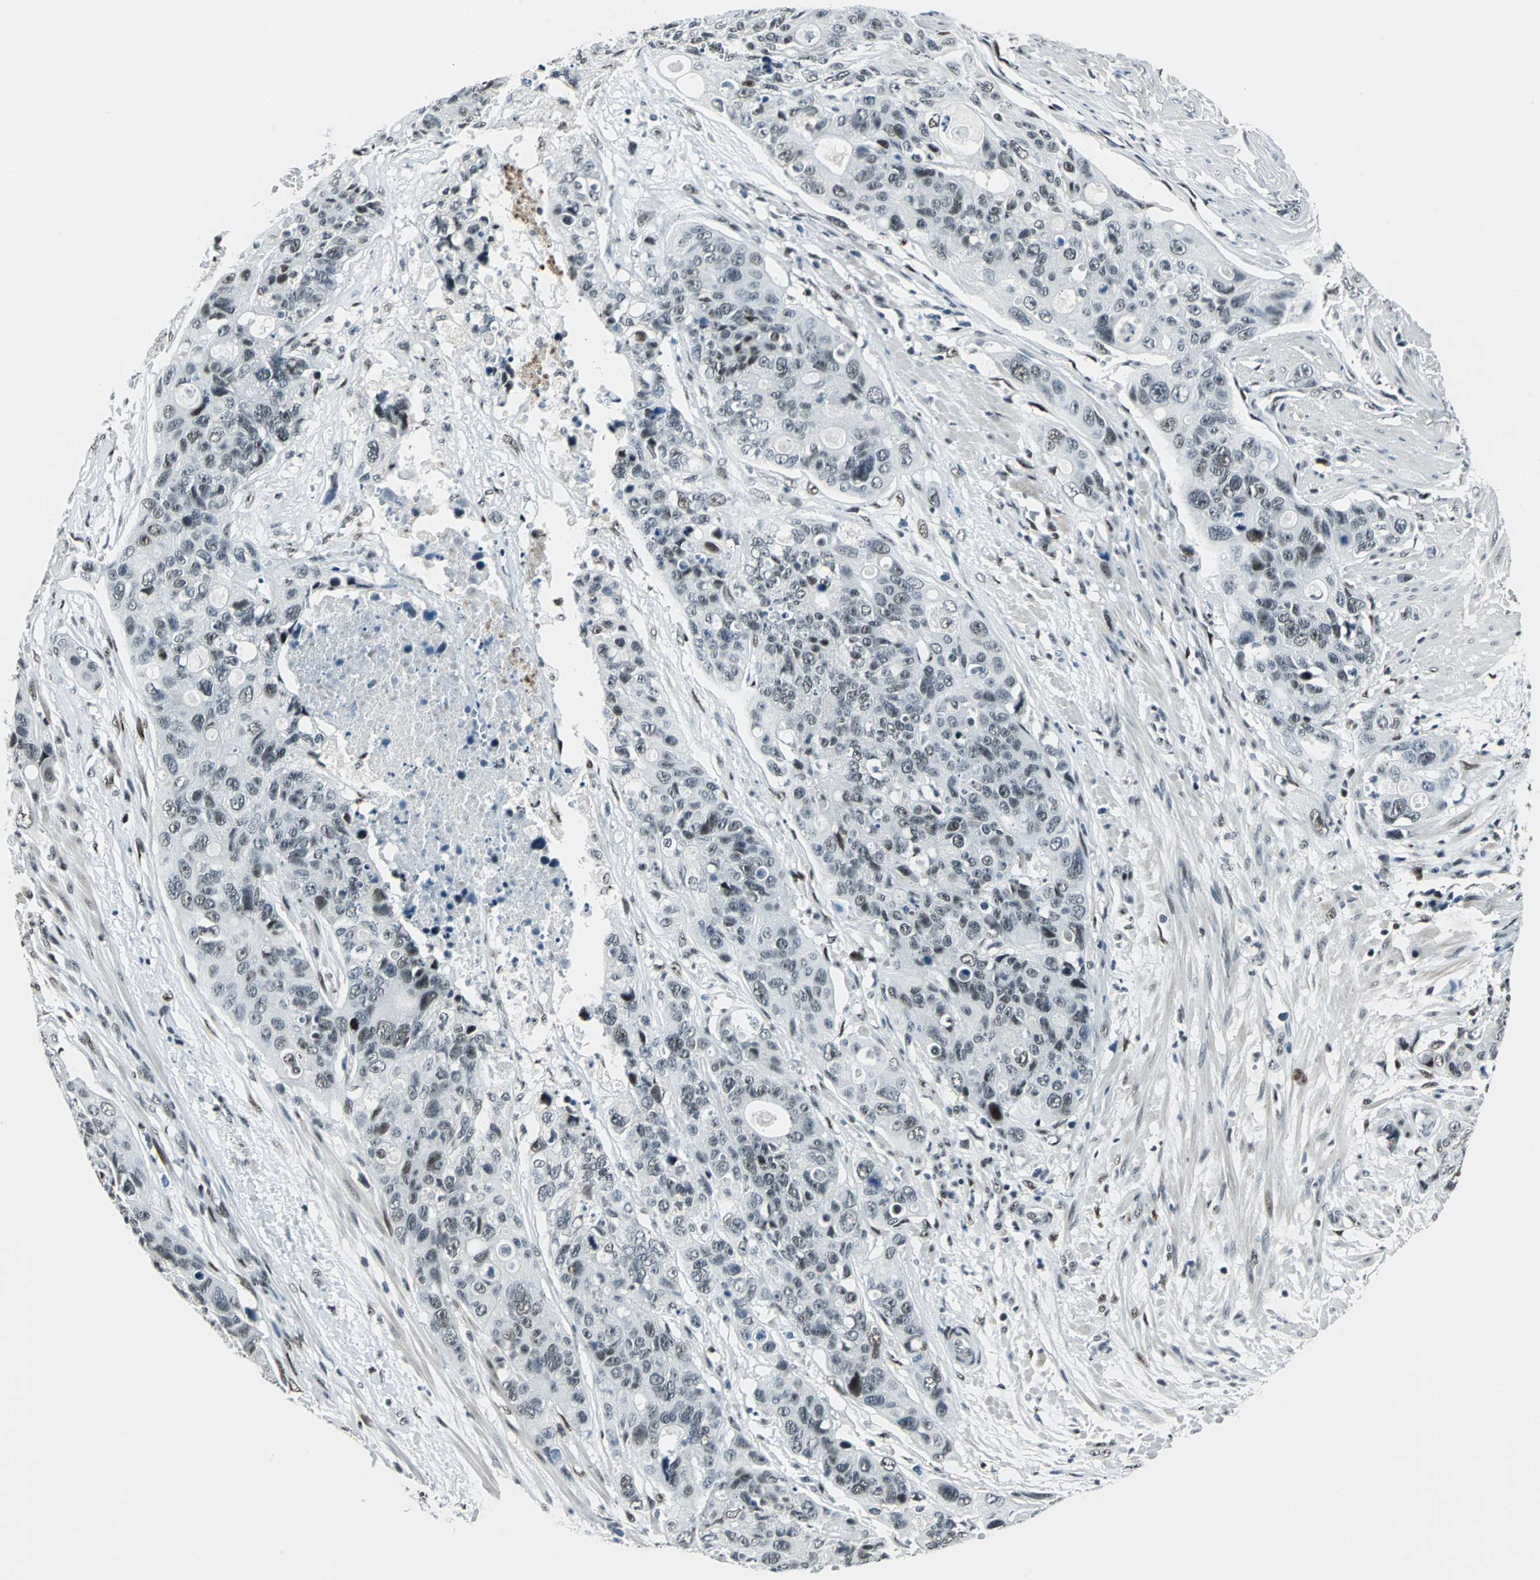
{"staining": {"intensity": "weak", "quantity": "25%-75%", "location": "nuclear"}, "tissue": "colorectal cancer", "cell_type": "Tumor cells", "image_type": "cancer", "snomed": [{"axis": "morphology", "description": "Adenocarcinoma, NOS"}, {"axis": "topography", "description": "Colon"}], "caption": "Protein expression analysis of human colorectal cancer reveals weak nuclear staining in about 25%-75% of tumor cells.", "gene": "KAT6B", "patient": {"sex": "female", "age": 57}}